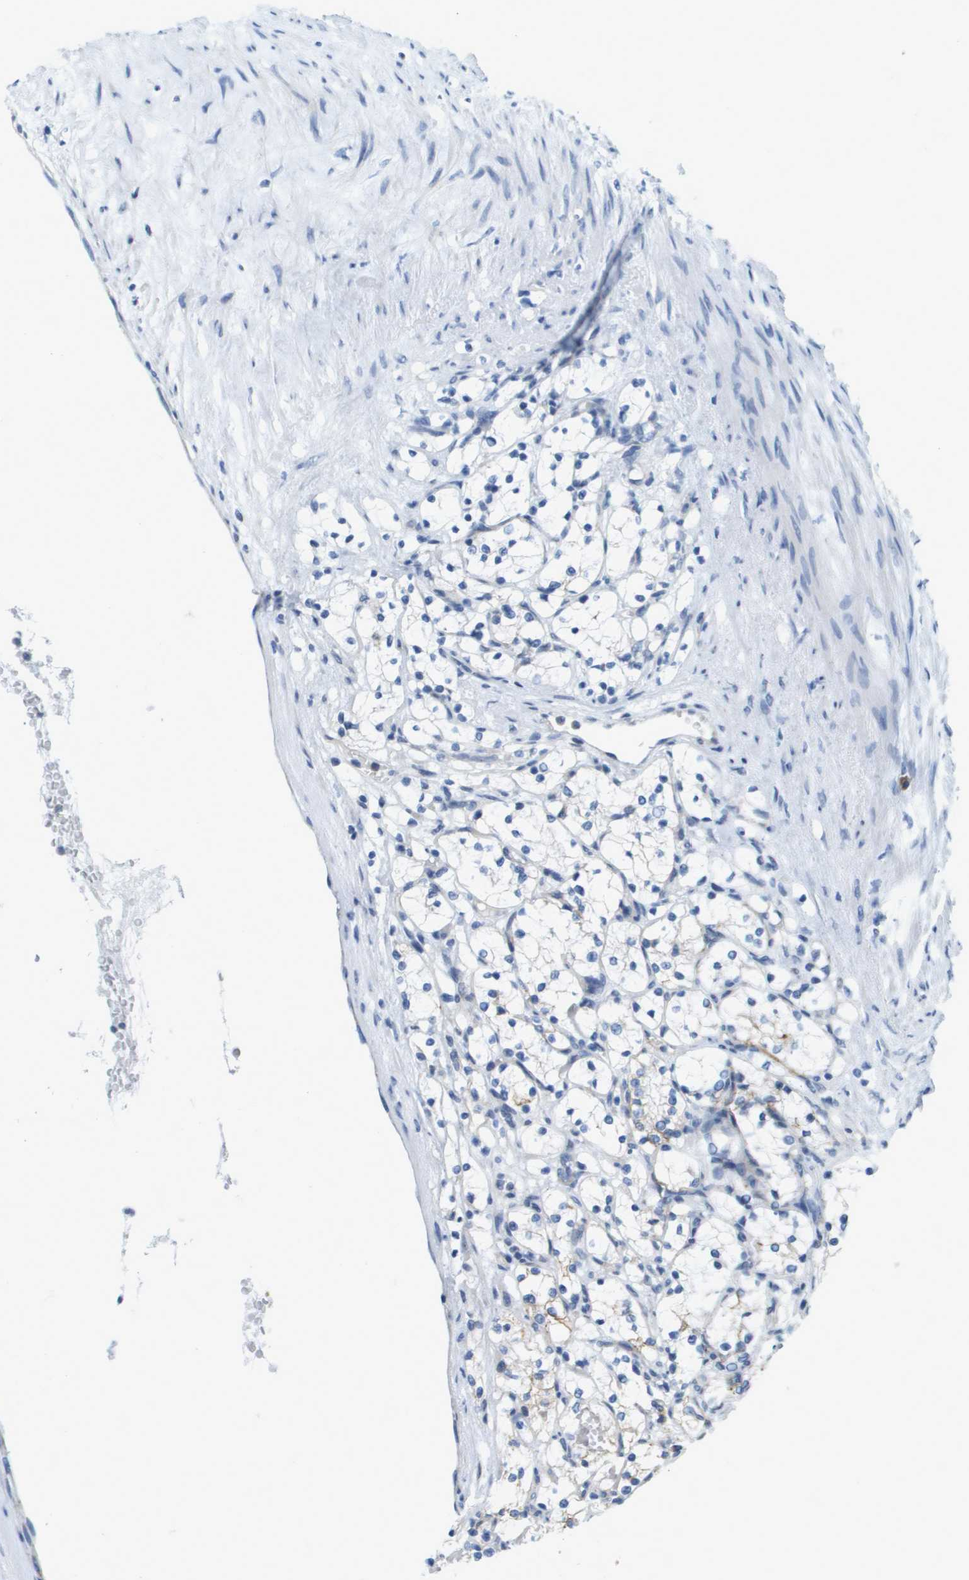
{"staining": {"intensity": "negative", "quantity": "none", "location": "none"}, "tissue": "renal cancer", "cell_type": "Tumor cells", "image_type": "cancer", "snomed": [{"axis": "morphology", "description": "Adenocarcinoma, NOS"}, {"axis": "topography", "description": "Kidney"}], "caption": "DAB immunohistochemical staining of renal cancer shows no significant staining in tumor cells.", "gene": "SDC1", "patient": {"sex": "female", "age": 69}}